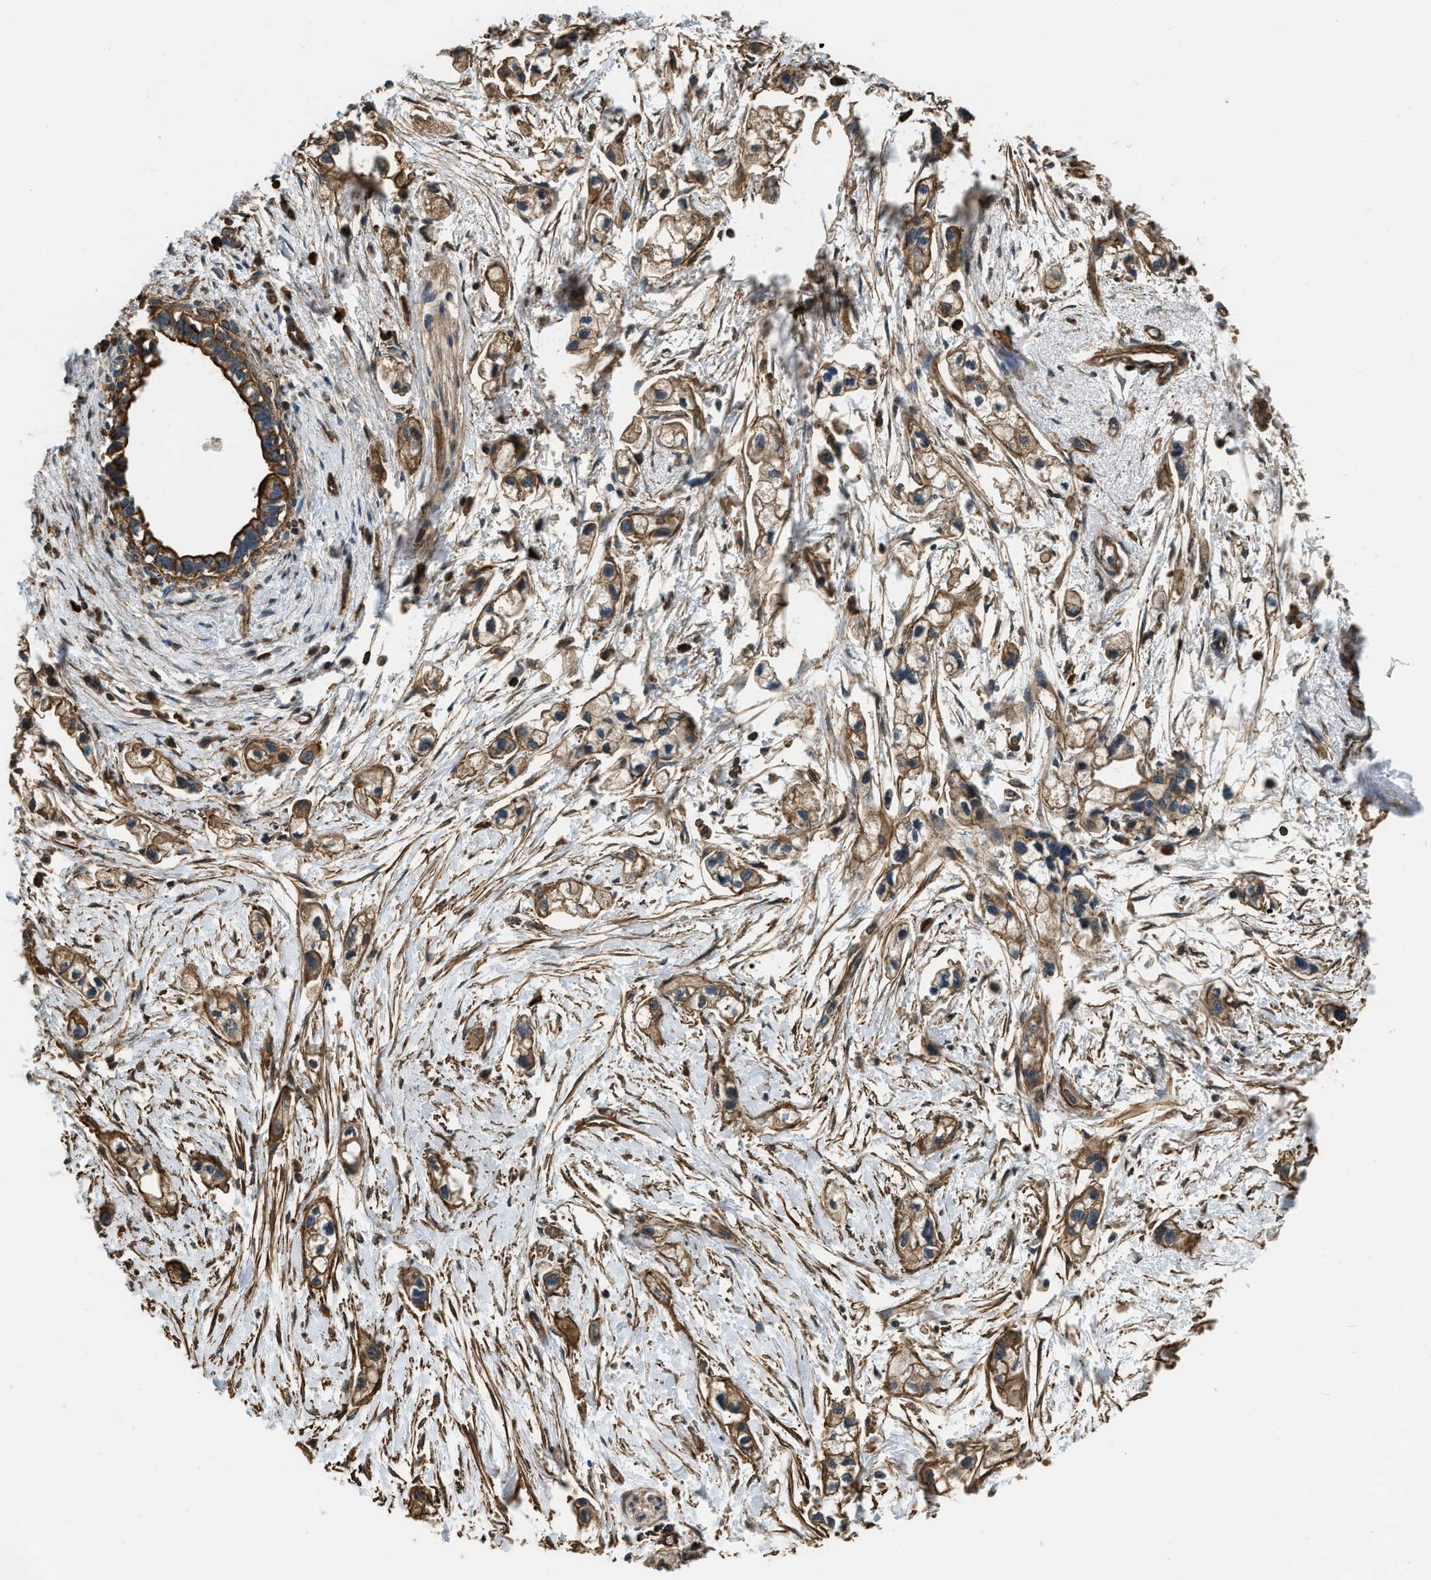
{"staining": {"intensity": "moderate", "quantity": ">75%", "location": "cytoplasmic/membranous"}, "tissue": "pancreatic cancer", "cell_type": "Tumor cells", "image_type": "cancer", "snomed": [{"axis": "morphology", "description": "Adenocarcinoma, NOS"}, {"axis": "topography", "description": "Pancreas"}], "caption": "Pancreatic cancer (adenocarcinoma) stained with DAB (3,3'-diaminobenzidine) immunohistochemistry (IHC) exhibits medium levels of moderate cytoplasmic/membranous expression in approximately >75% of tumor cells.", "gene": "YARS1", "patient": {"sex": "male", "age": 74}}